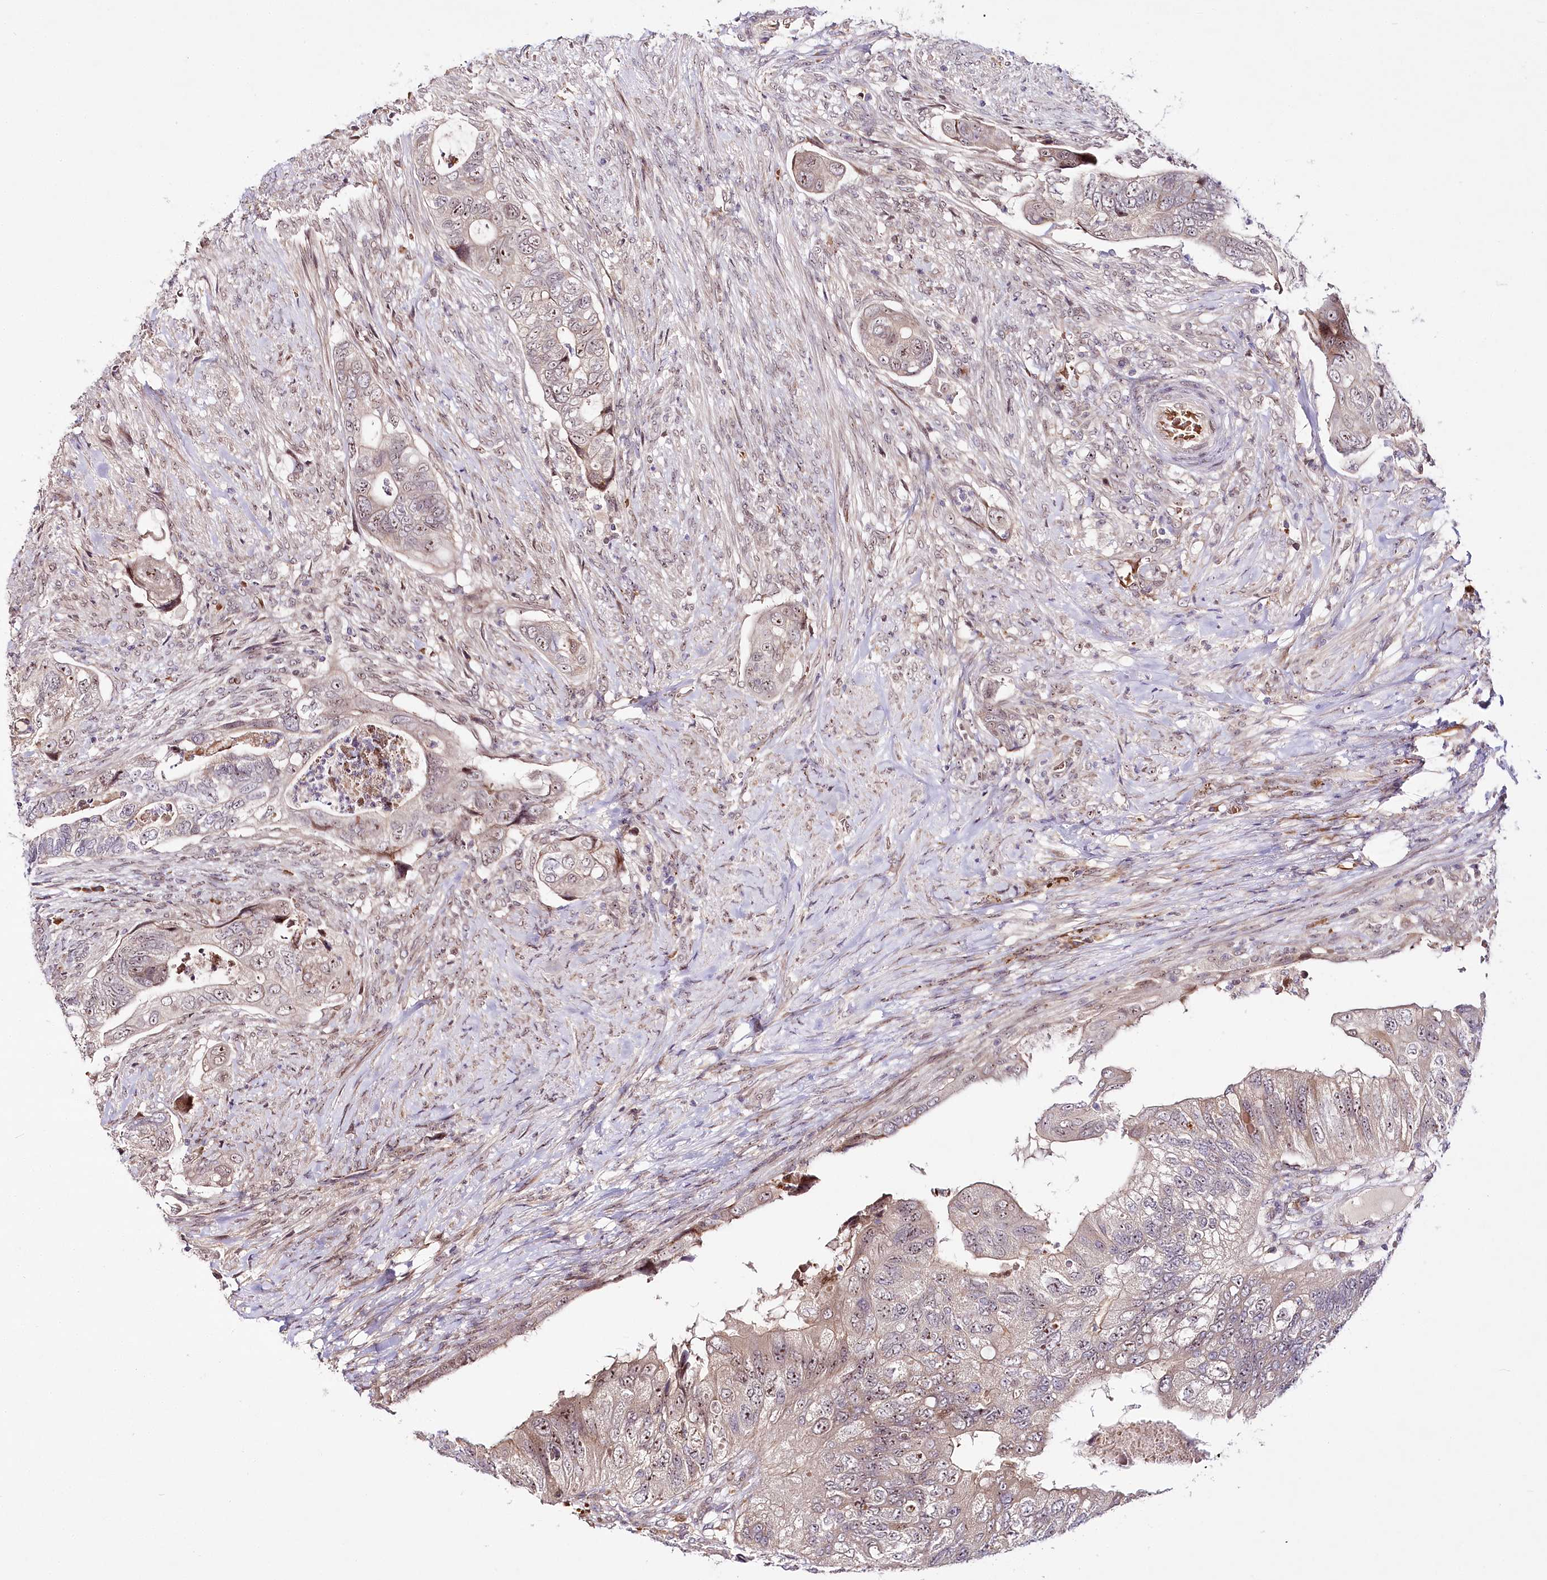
{"staining": {"intensity": "moderate", "quantity": "25%-75%", "location": "nuclear"}, "tissue": "colorectal cancer", "cell_type": "Tumor cells", "image_type": "cancer", "snomed": [{"axis": "morphology", "description": "Adenocarcinoma, NOS"}, {"axis": "topography", "description": "Rectum"}], "caption": "Brown immunohistochemical staining in human colorectal adenocarcinoma displays moderate nuclear expression in about 25%-75% of tumor cells.", "gene": "WDR36", "patient": {"sex": "male", "age": 63}}